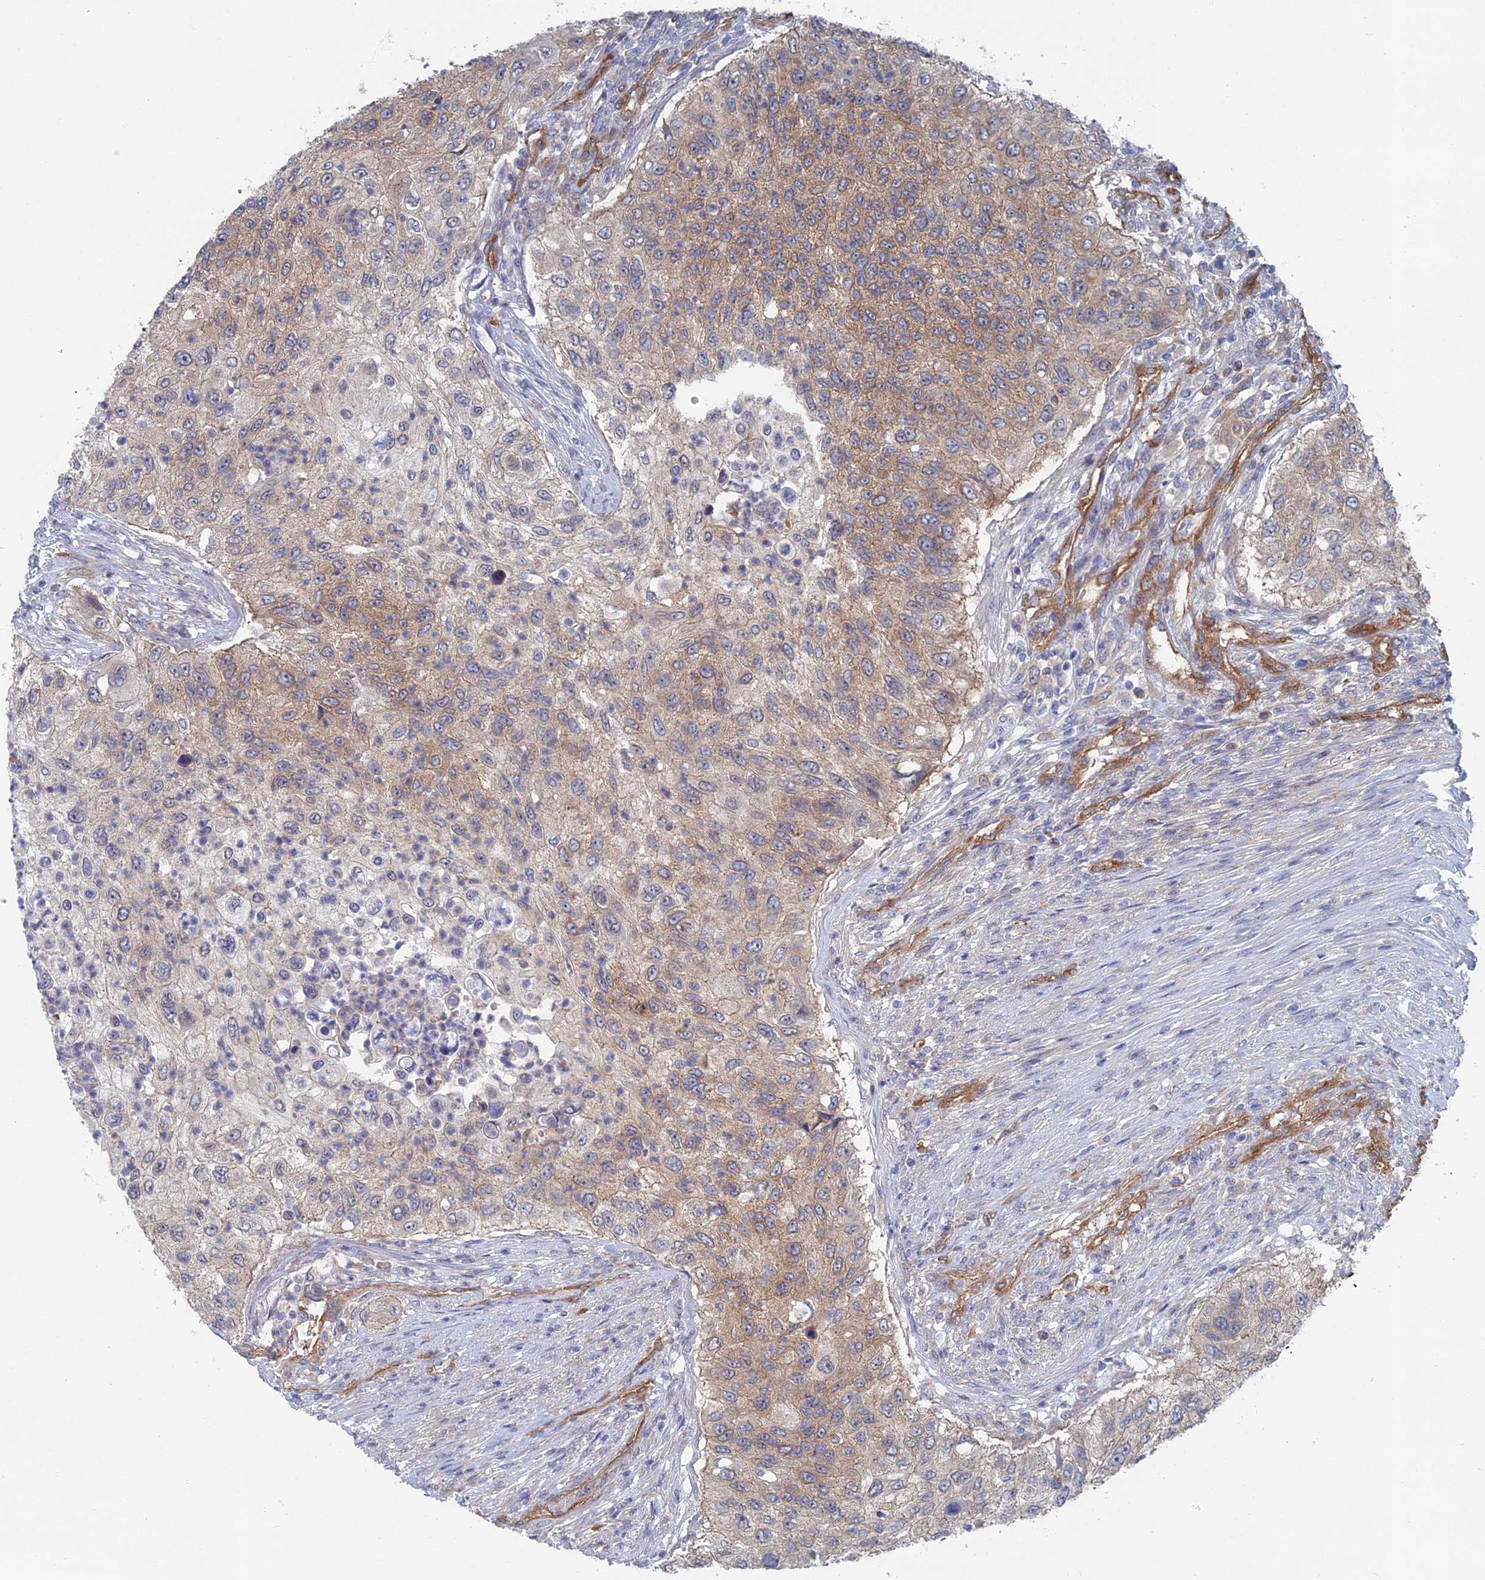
{"staining": {"intensity": "moderate", "quantity": ">75%", "location": "cytoplasmic/membranous"}, "tissue": "urothelial cancer", "cell_type": "Tumor cells", "image_type": "cancer", "snomed": [{"axis": "morphology", "description": "Urothelial carcinoma, High grade"}, {"axis": "topography", "description": "Urinary bladder"}], "caption": "An image of human urothelial cancer stained for a protein reveals moderate cytoplasmic/membranous brown staining in tumor cells.", "gene": "ARAP3", "patient": {"sex": "female", "age": 60}}